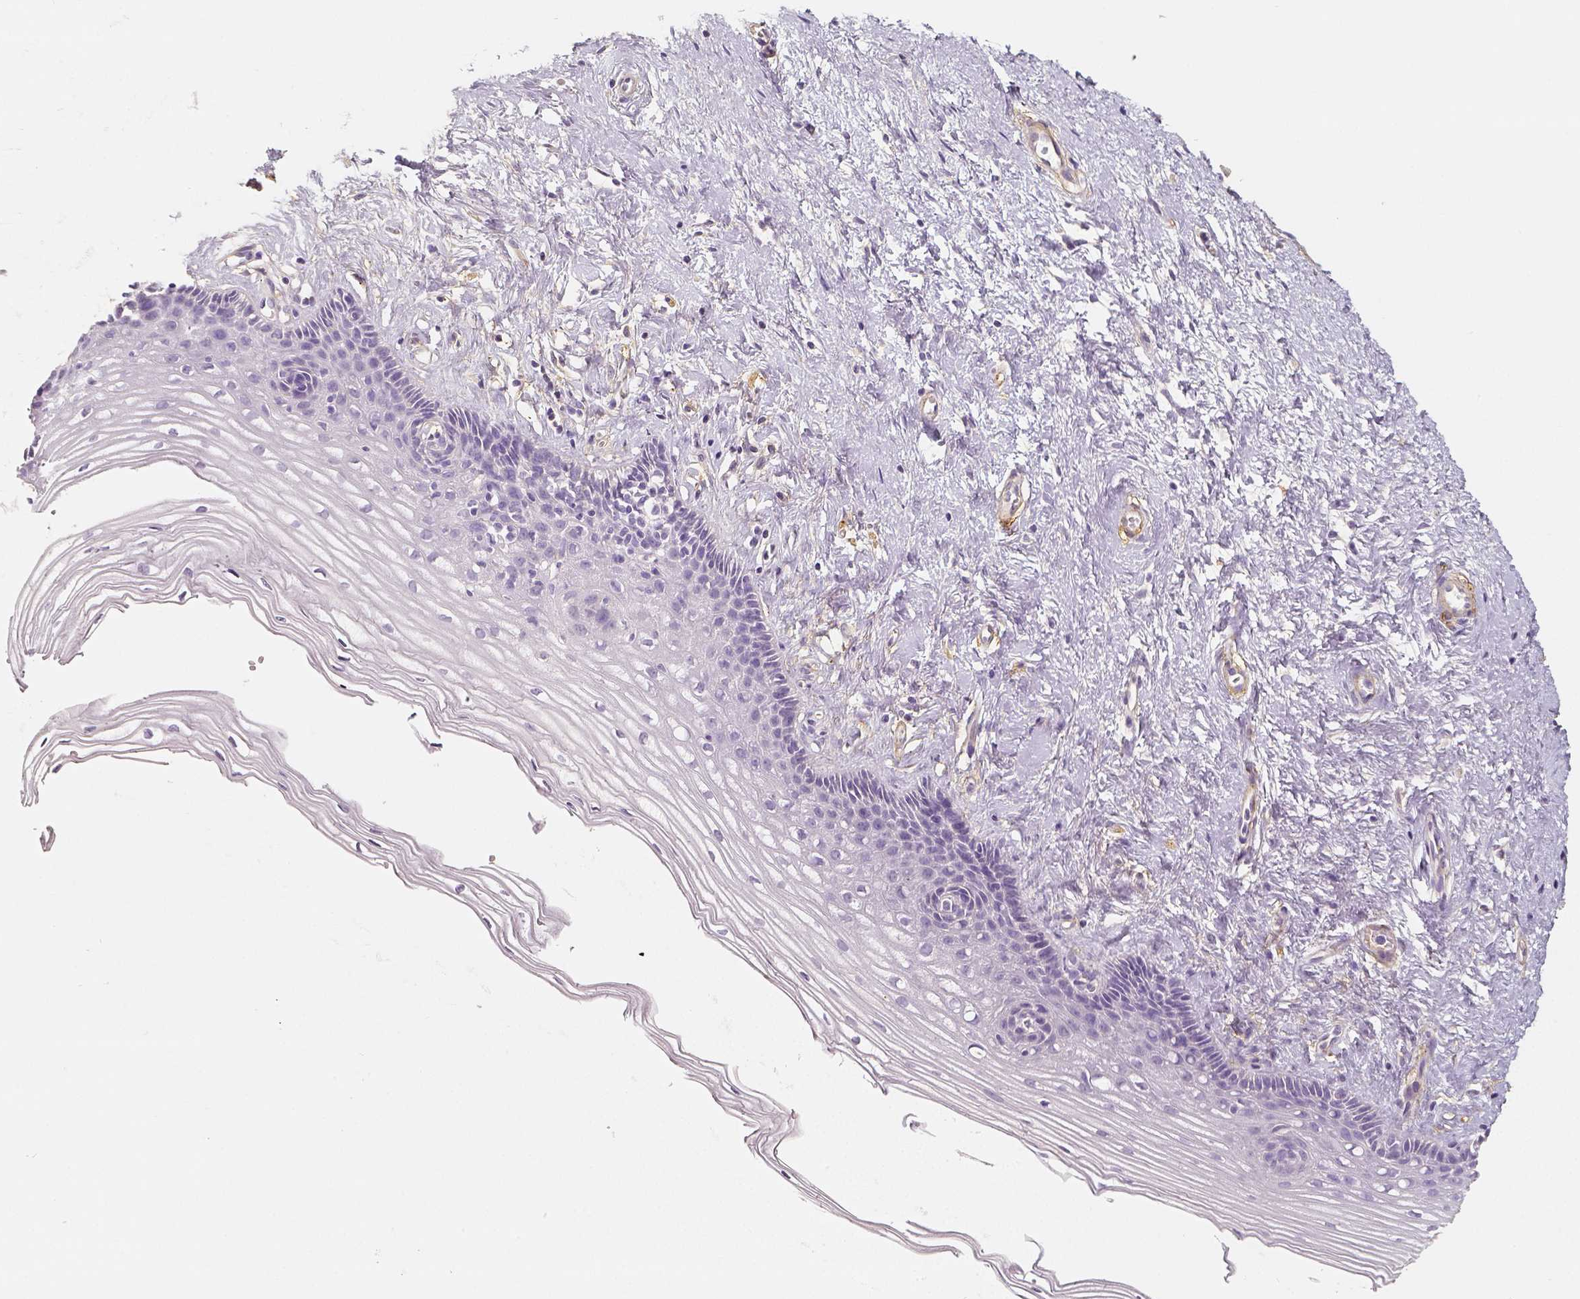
{"staining": {"intensity": "negative", "quantity": "none", "location": "none"}, "tissue": "cervix", "cell_type": "Squamous epithelial cells", "image_type": "normal", "snomed": [{"axis": "morphology", "description": "Normal tissue, NOS"}, {"axis": "topography", "description": "Cervix"}], "caption": "Immunohistochemistry of normal cervix displays no expression in squamous epithelial cells.", "gene": "THY1", "patient": {"sex": "female", "age": 40}}